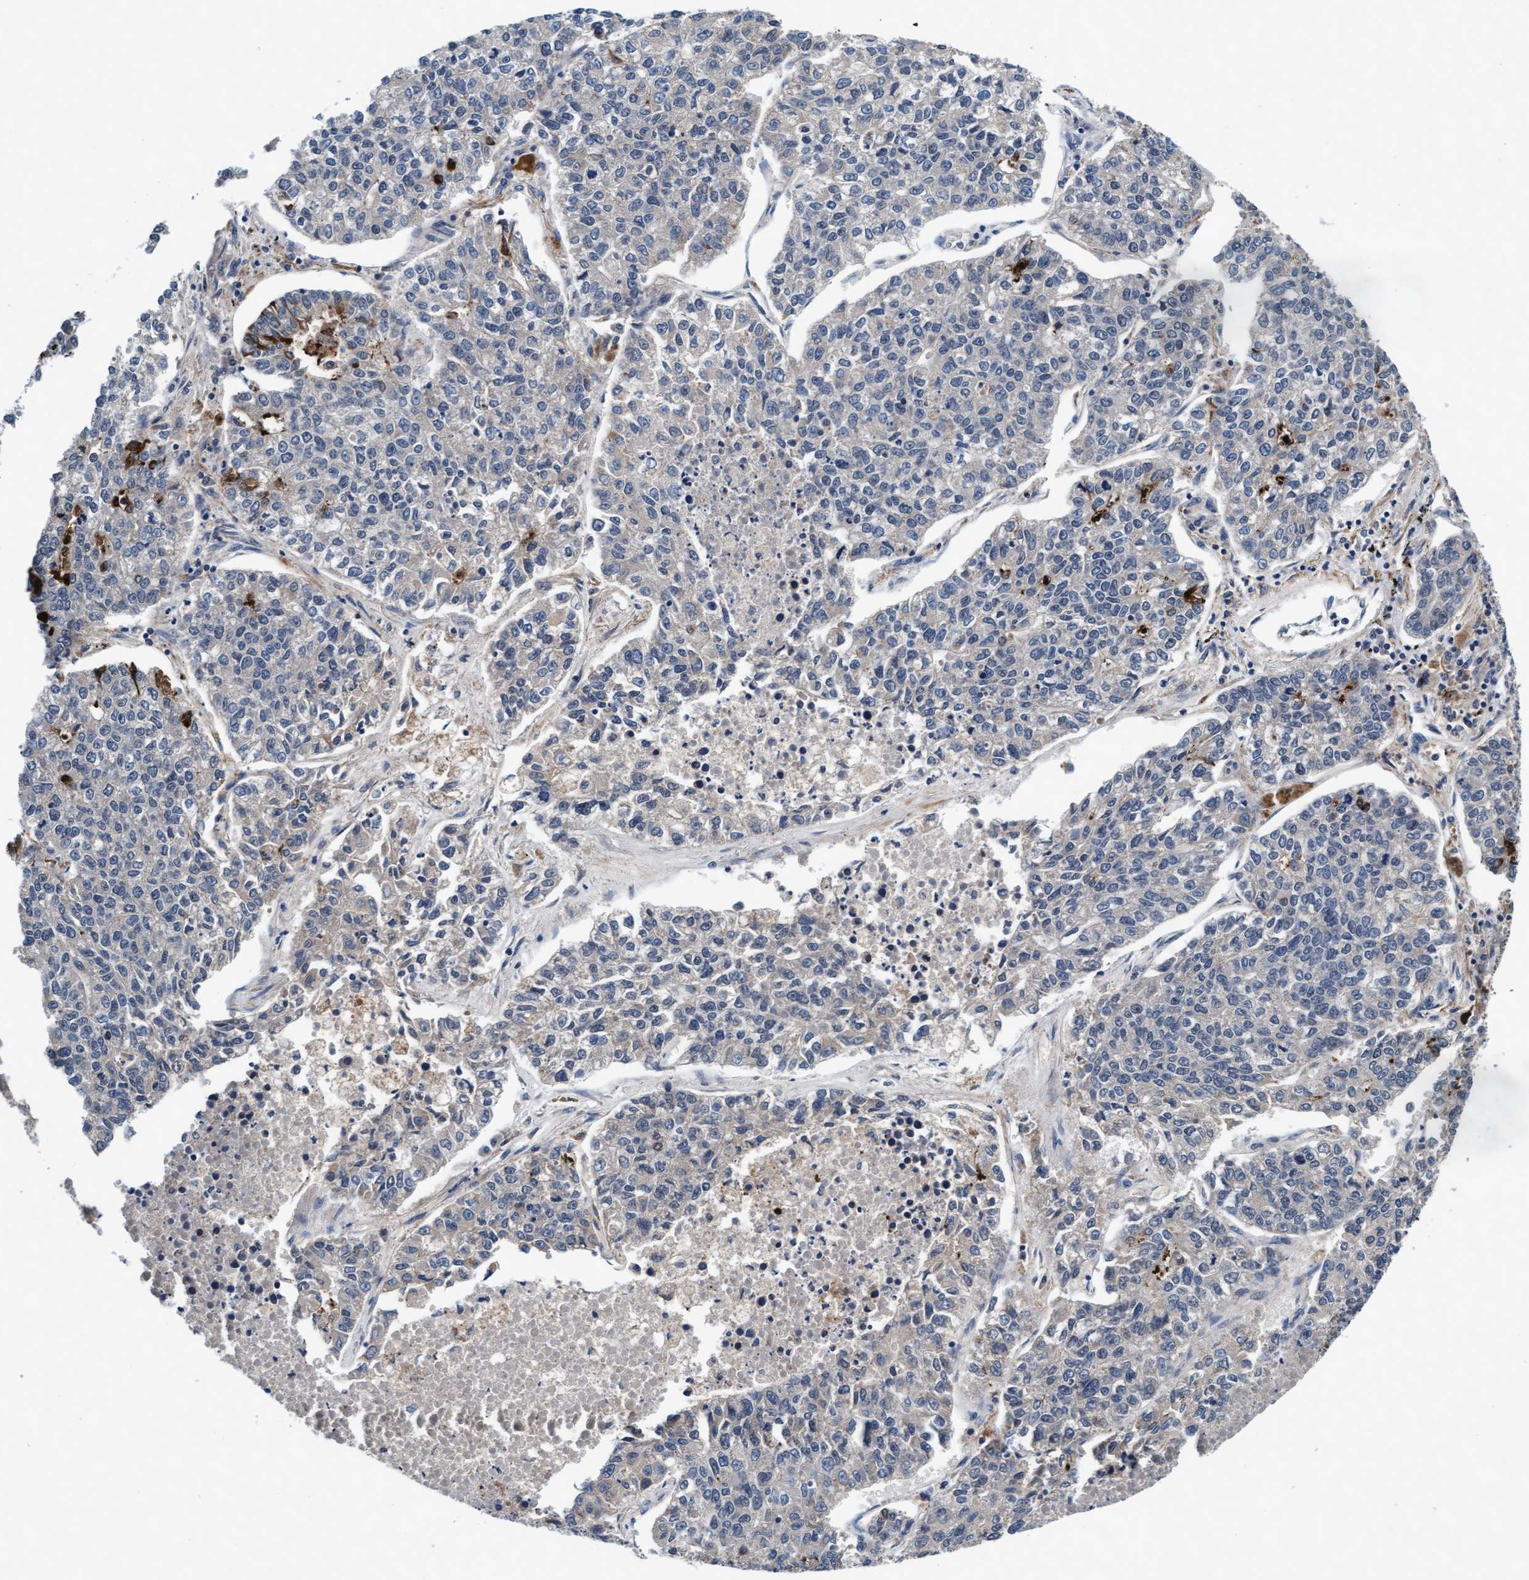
{"staining": {"intensity": "negative", "quantity": "none", "location": "none"}, "tissue": "lung cancer", "cell_type": "Tumor cells", "image_type": "cancer", "snomed": [{"axis": "morphology", "description": "Adenocarcinoma, NOS"}, {"axis": "topography", "description": "Lung"}], "caption": "A micrograph of human lung cancer (adenocarcinoma) is negative for staining in tumor cells.", "gene": "EFCAB13", "patient": {"sex": "male", "age": 49}}